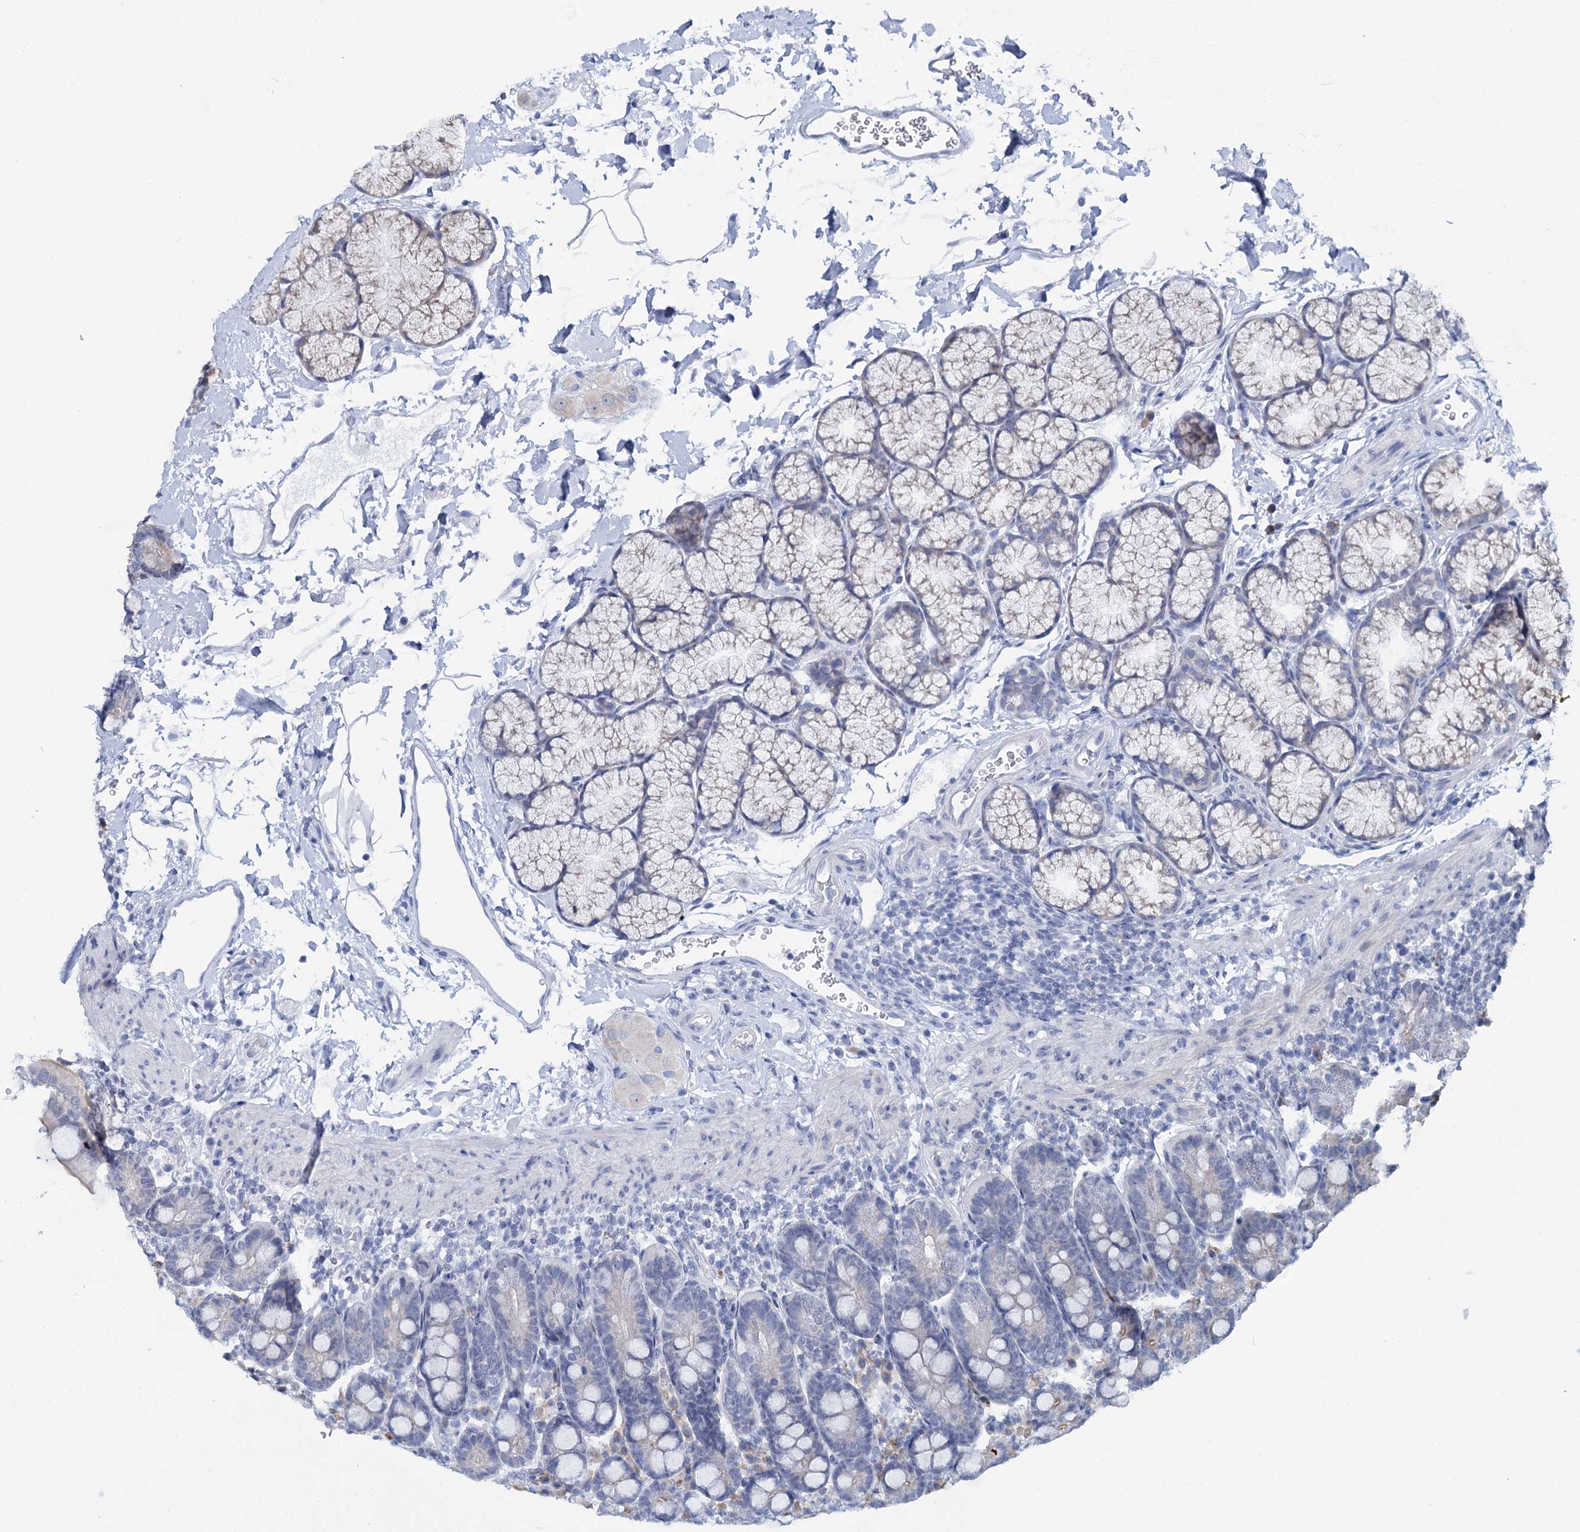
{"staining": {"intensity": "negative", "quantity": "none", "location": "none"}, "tissue": "duodenum", "cell_type": "Glandular cells", "image_type": "normal", "snomed": [{"axis": "morphology", "description": "Normal tissue, NOS"}, {"axis": "topography", "description": "Duodenum"}], "caption": "DAB immunohistochemical staining of benign human duodenum exhibits no significant positivity in glandular cells.", "gene": "SPATS2", "patient": {"sex": "male", "age": 35}}